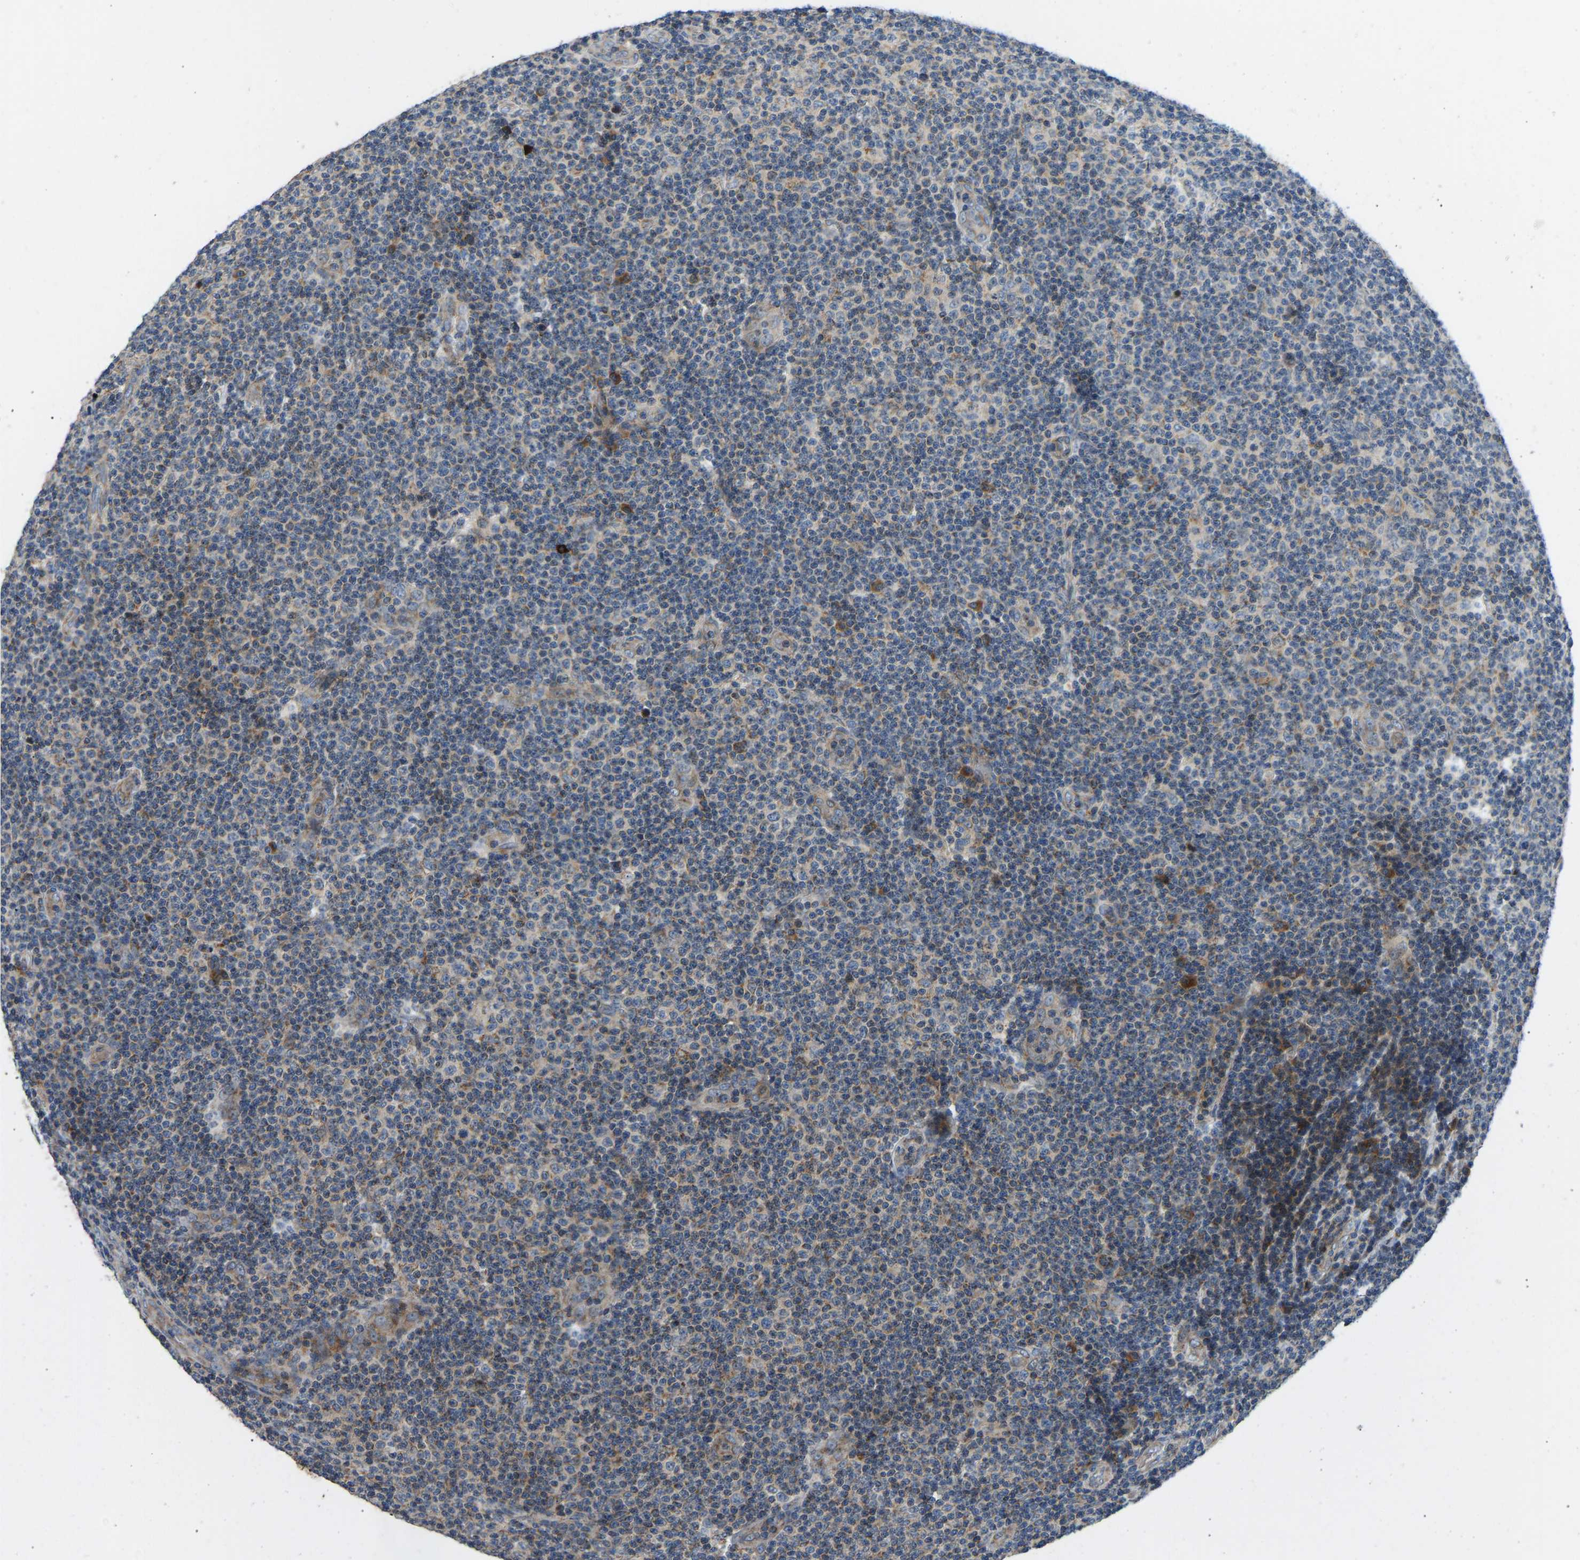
{"staining": {"intensity": "negative", "quantity": "none", "location": "none"}, "tissue": "lymphoma", "cell_type": "Tumor cells", "image_type": "cancer", "snomed": [{"axis": "morphology", "description": "Malignant lymphoma, non-Hodgkin's type, Low grade"}, {"axis": "topography", "description": "Lymph node"}], "caption": "Immunohistochemistry (IHC) image of lymphoma stained for a protein (brown), which demonstrates no positivity in tumor cells.", "gene": "RBP1", "patient": {"sex": "male", "age": 83}}